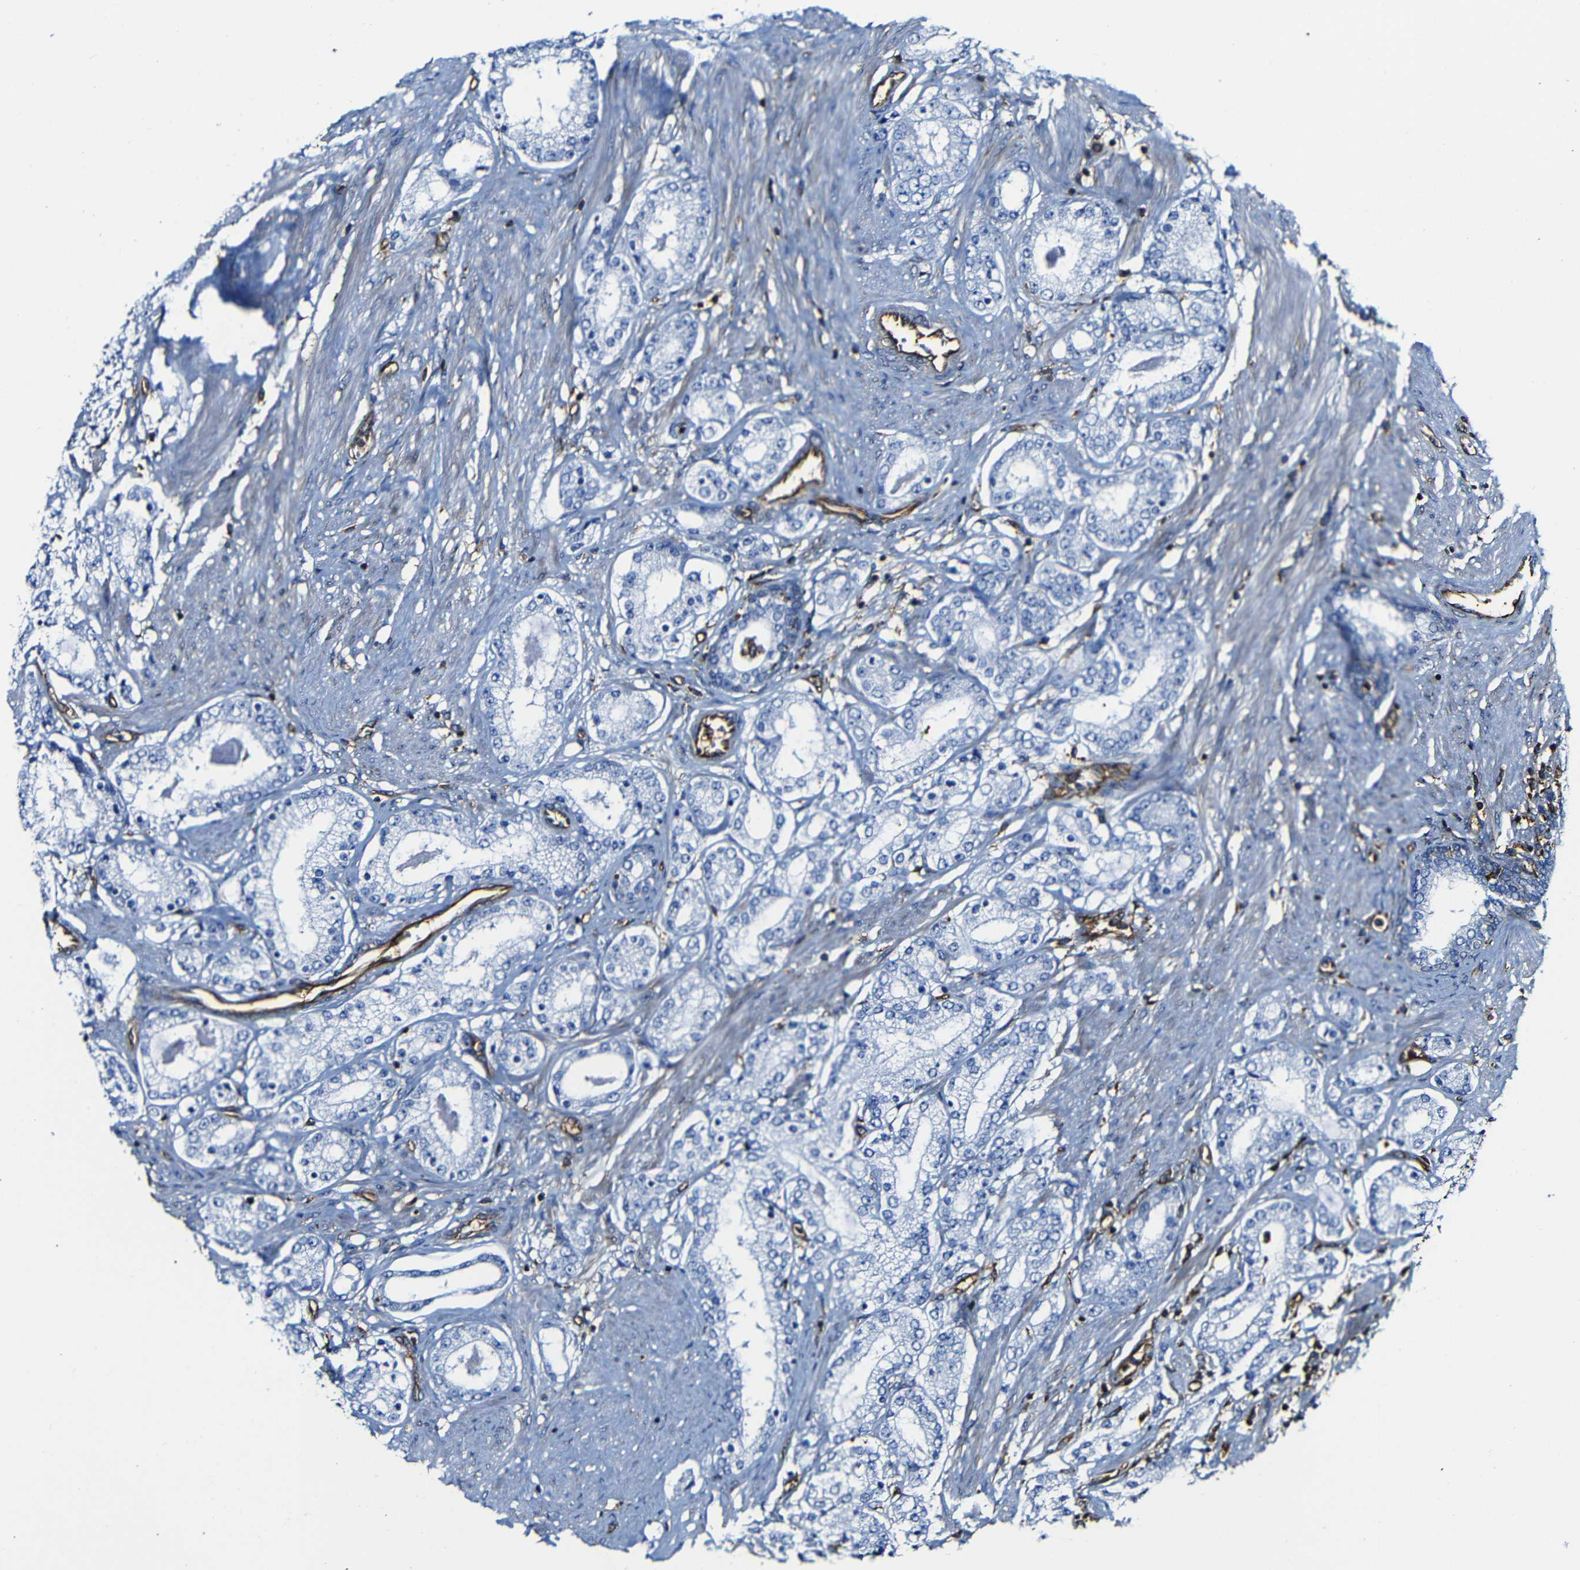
{"staining": {"intensity": "negative", "quantity": "none", "location": "none"}, "tissue": "prostate cancer", "cell_type": "Tumor cells", "image_type": "cancer", "snomed": [{"axis": "morphology", "description": "Adenocarcinoma, Low grade"}, {"axis": "topography", "description": "Prostate"}], "caption": "Tumor cells are negative for protein expression in human prostate cancer.", "gene": "MSN", "patient": {"sex": "male", "age": 63}}